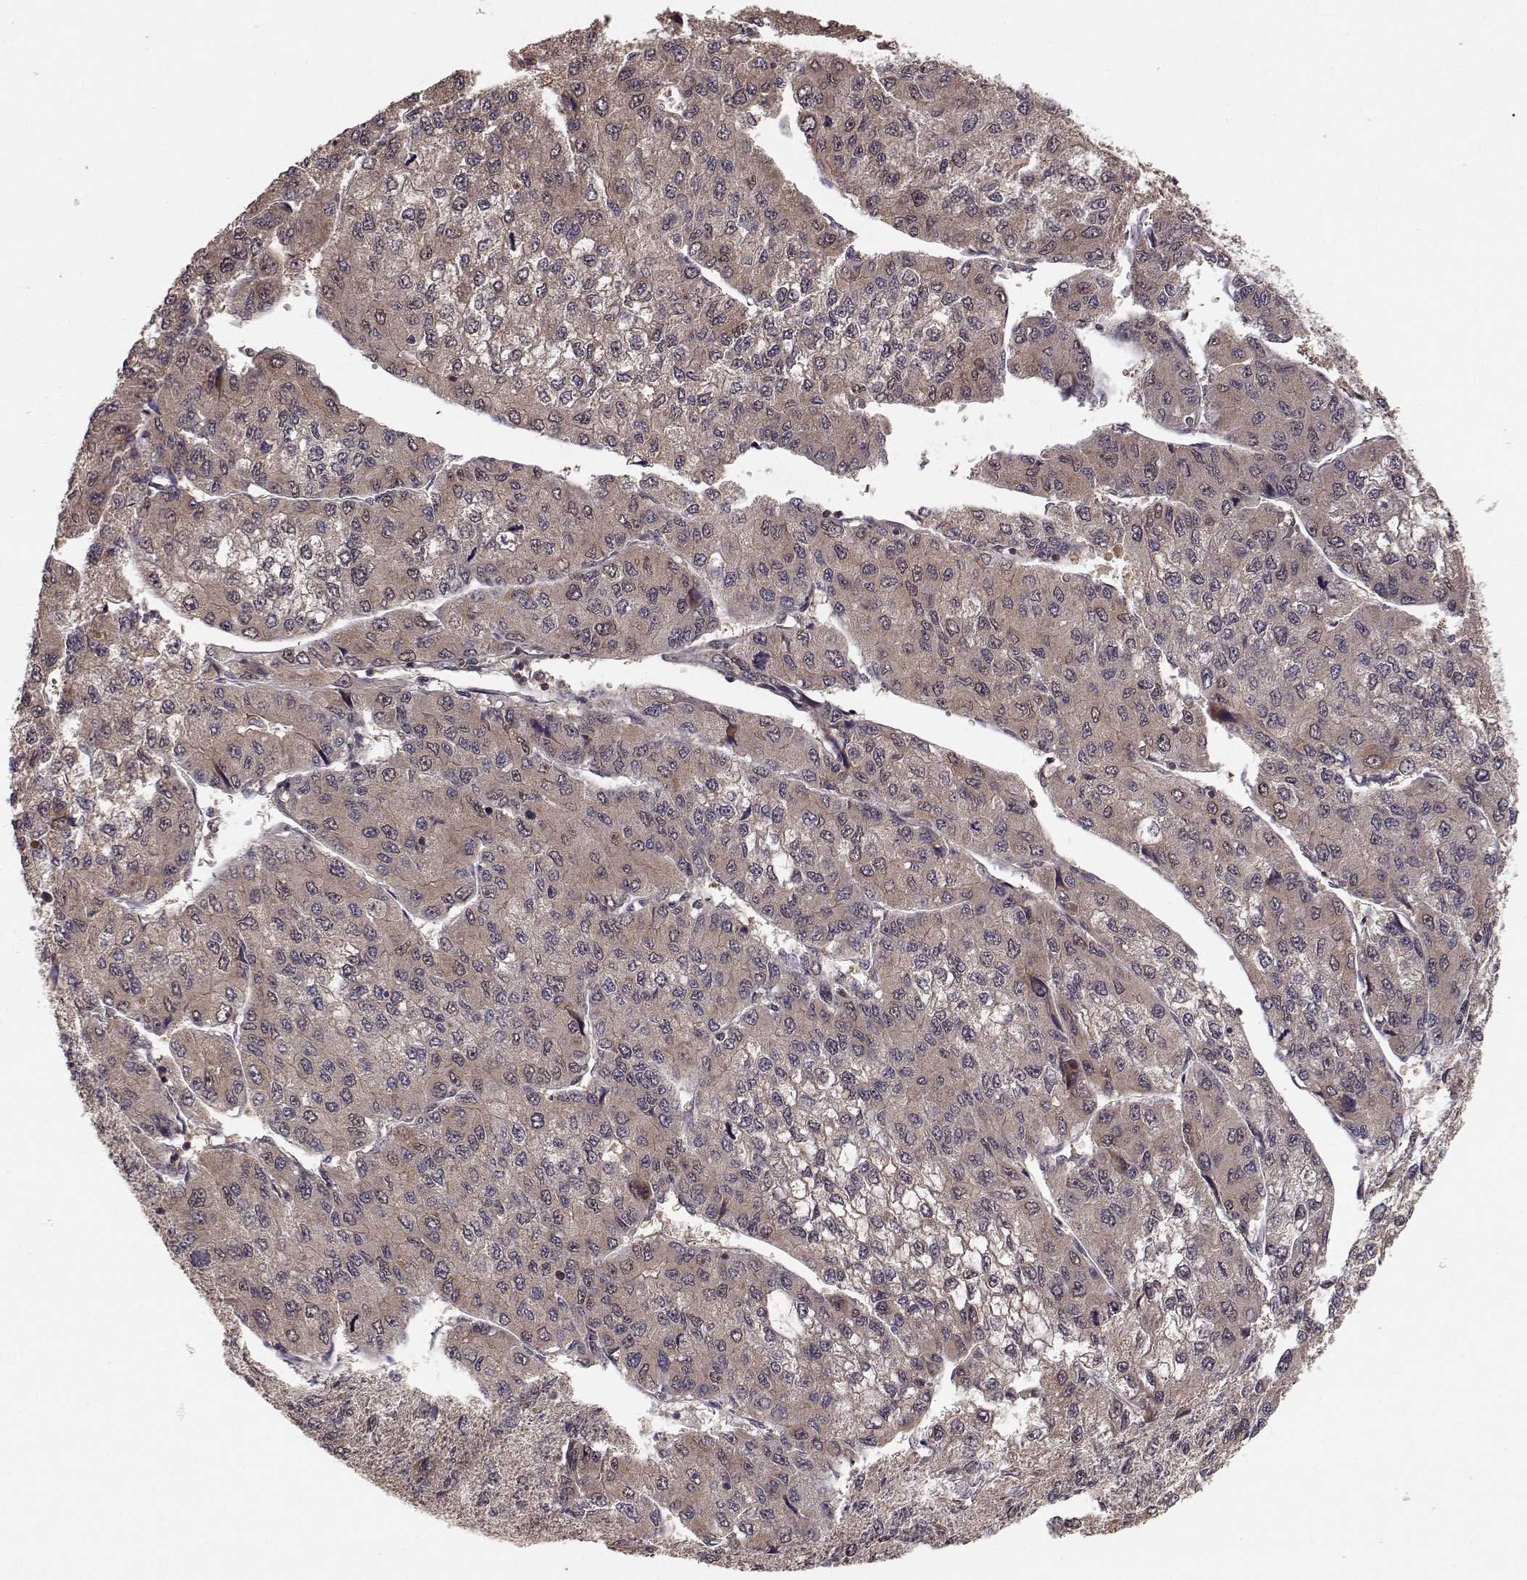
{"staining": {"intensity": "moderate", "quantity": ">75%", "location": "cytoplasmic/membranous"}, "tissue": "liver cancer", "cell_type": "Tumor cells", "image_type": "cancer", "snomed": [{"axis": "morphology", "description": "Carcinoma, Hepatocellular, NOS"}, {"axis": "topography", "description": "Liver"}], "caption": "IHC of liver cancer displays medium levels of moderate cytoplasmic/membranous expression in about >75% of tumor cells.", "gene": "PLEKHG3", "patient": {"sex": "female", "age": 66}}